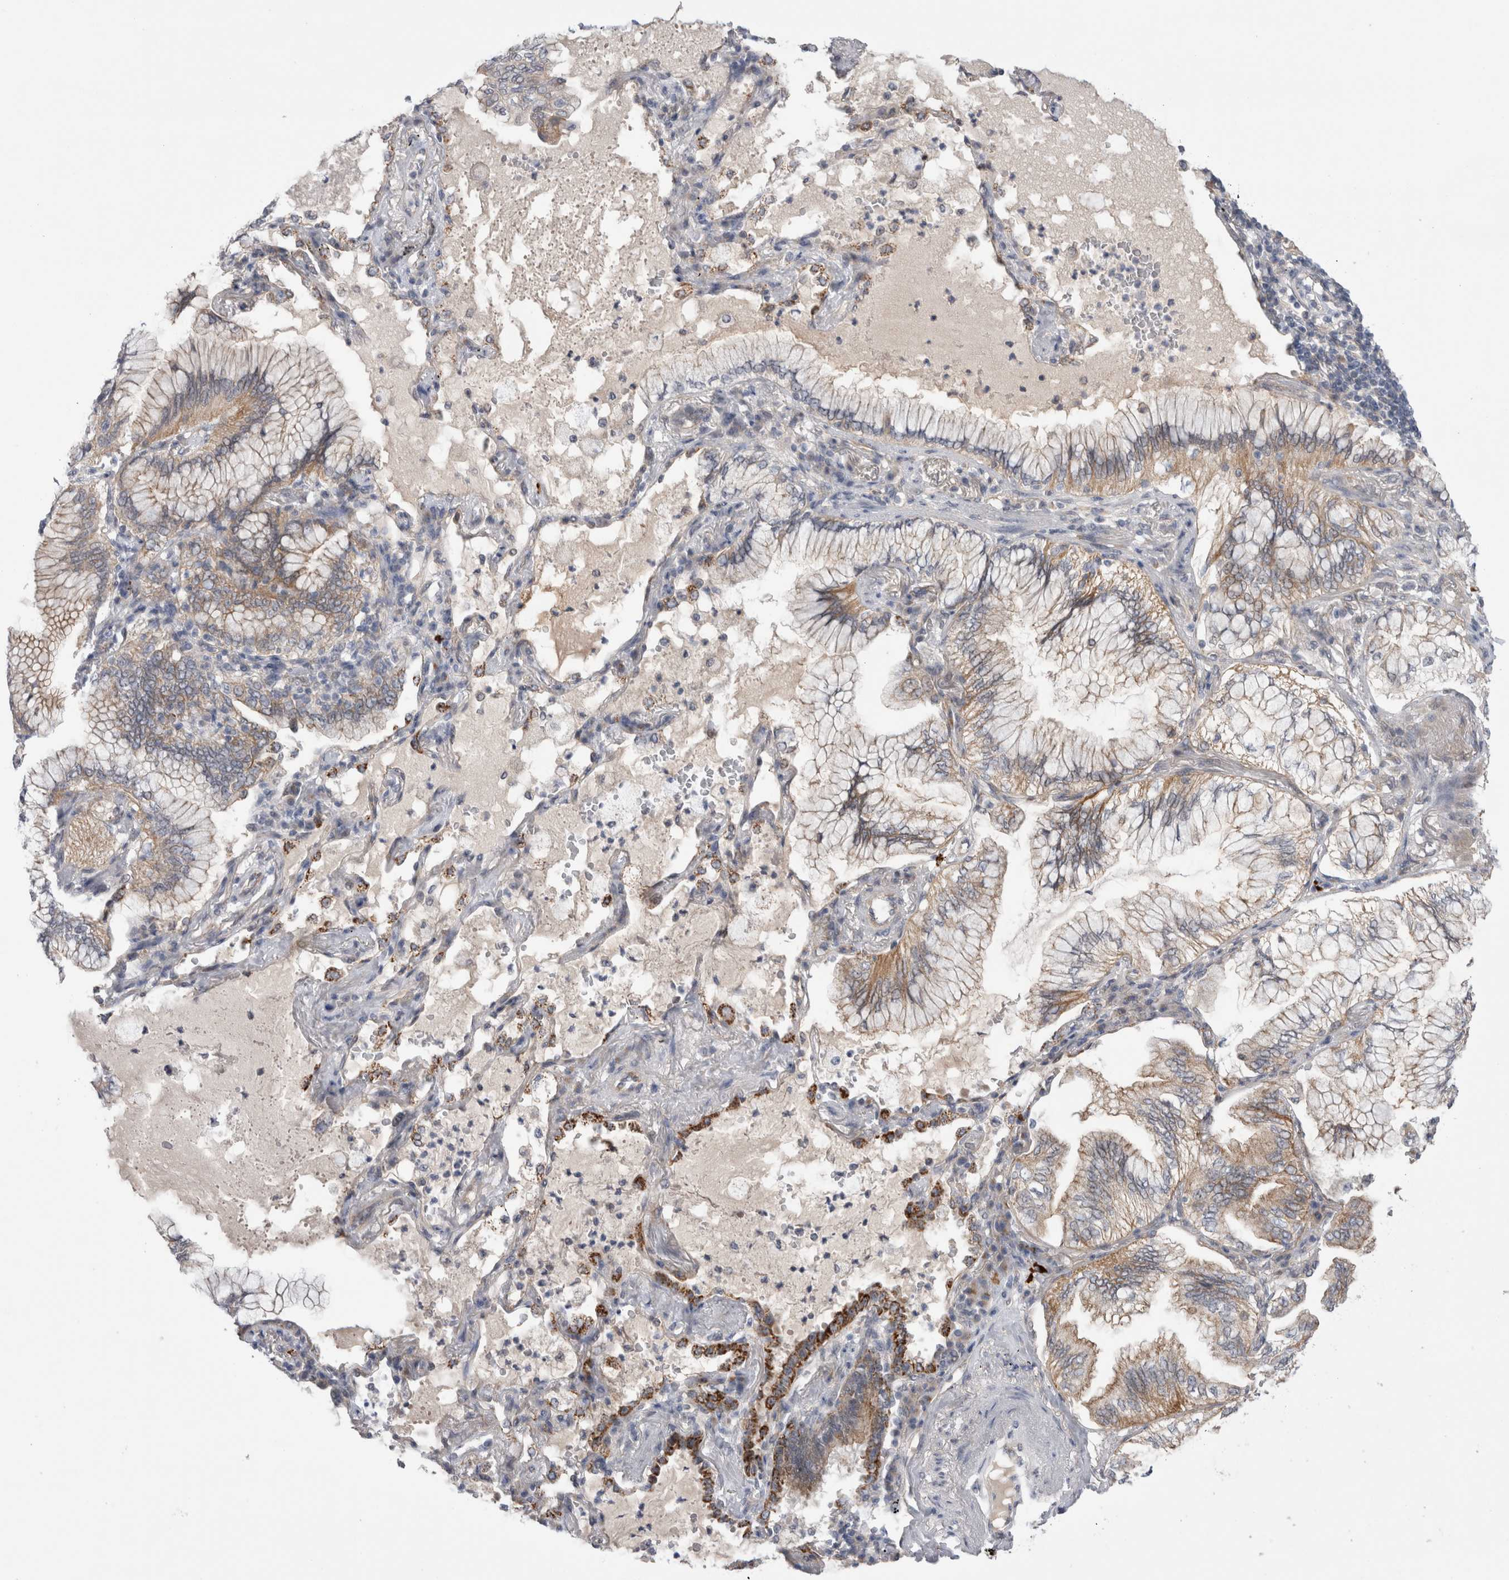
{"staining": {"intensity": "moderate", "quantity": "25%-75%", "location": "cytoplasmic/membranous"}, "tissue": "lung cancer", "cell_type": "Tumor cells", "image_type": "cancer", "snomed": [{"axis": "morphology", "description": "Adenocarcinoma, NOS"}, {"axis": "topography", "description": "Lung"}], "caption": "Approximately 25%-75% of tumor cells in lung adenocarcinoma exhibit moderate cytoplasmic/membranous protein positivity as visualized by brown immunohistochemical staining.", "gene": "TAFA5", "patient": {"sex": "female", "age": 70}}